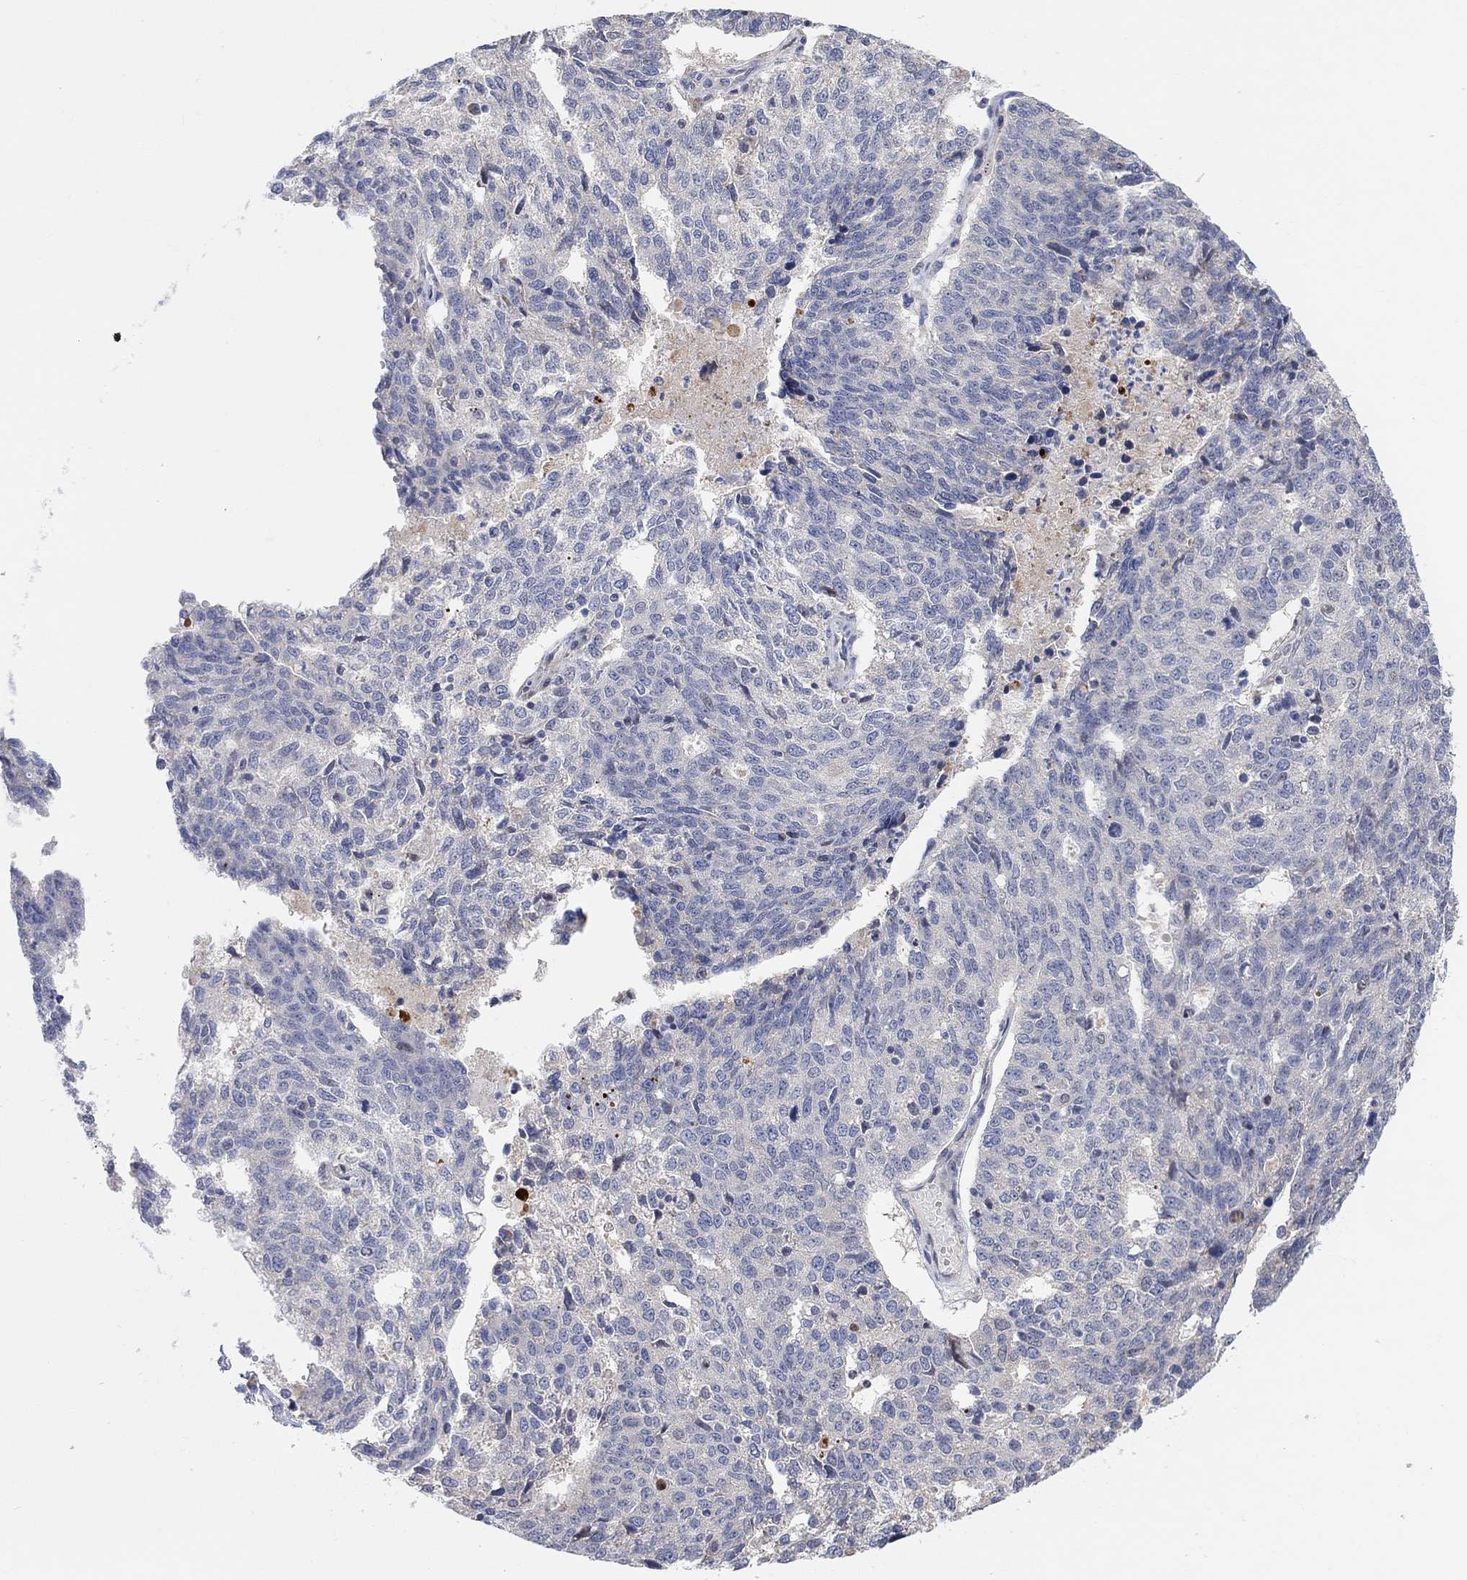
{"staining": {"intensity": "negative", "quantity": "none", "location": "none"}, "tissue": "ovarian cancer", "cell_type": "Tumor cells", "image_type": "cancer", "snomed": [{"axis": "morphology", "description": "Cystadenocarcinoma, serous, NOS"}, {"axis": "topography", "description": "Ovary"}], "caption": "Serous cystadenocarcinoma (ovarian) was stained to show a protein in brown. There is no significant expression in tumor cells.", "gene": "CNTF", "patient": {"sex": "female", "age": 71}}